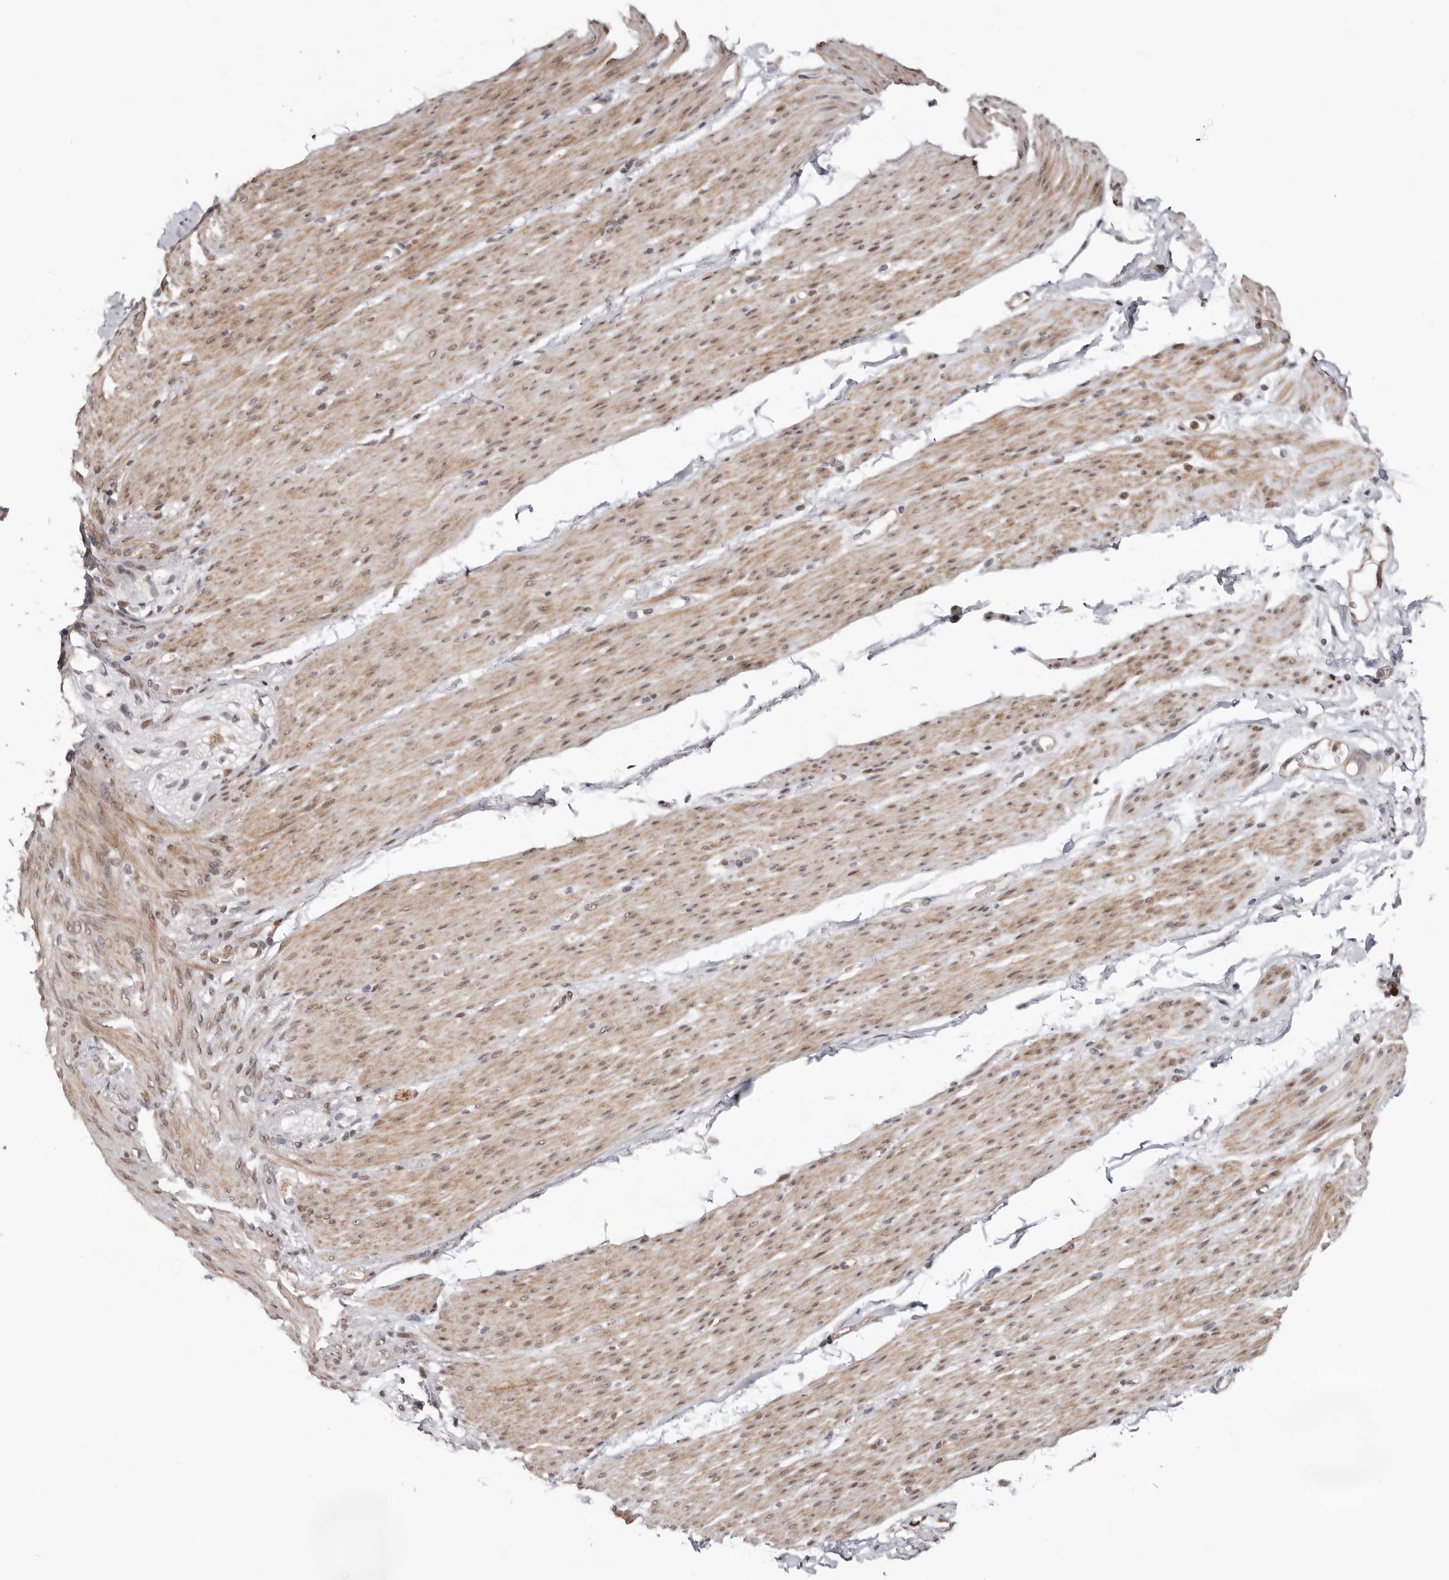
{"staining": {"intensity": "moderate", "quantity": ">75%", "location": "cytoplasmic/membranous,nuclear"}, "tissue": "smooth muscle", "cell_type": "Smooth muscle cells", "image_type": "normal", "snomed": [{"axis": "morphology", "description": "Normal tissue, NOS"}, {"axis": "topography", "description": "Colon"}, {"axis": "topography", "description": "Peripheral nerve tissue"}], "caption": "Unremarkable smooth muscle exhibits moderate cytoplasmic/membranous,nuclear positivity in about >75% of smooth muscle cells, visualized by immunohistochemistry. (DAB (3,3'-diaminobenzidine) IHC with brightfield microscopy, high magnification).", "gene": "SMAD7", "patient": {"sex": "female", "age": 61}}